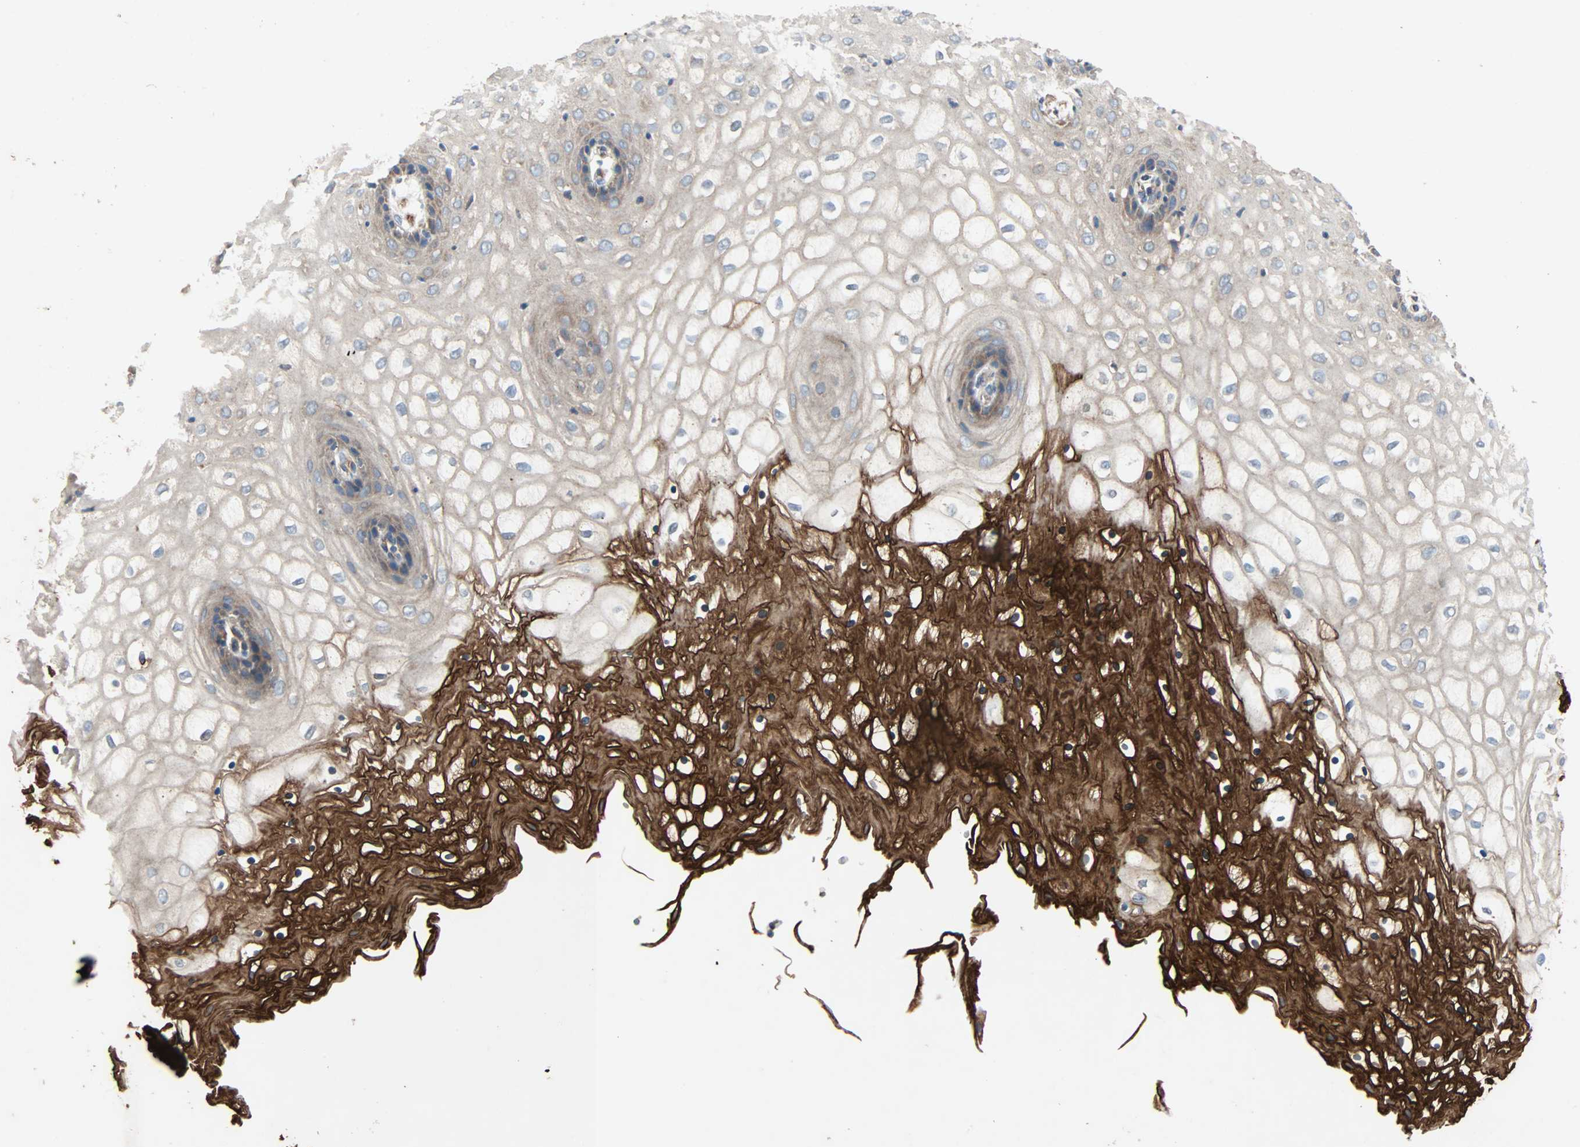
{"staining": {"intensity": "strong", "quantity": ">75%", "location": "cytoplasmic/membranous"}, "tissue": "vagina", "cell_type": "Squamous epithelial cells", "image_type": "normal", "snomed": [{"axis": "morphology", "description": "Normal tissue, NOS"}, {"axis": "topography", "description": "Vagina"}], "caption": "The histopathology image demonstrates immunohistochemical staining of benign vagina. There is strong cytoplasmic/membranous positivity is identified in about >75% of squamous epithelial cells.", "gene": "XYLT1", "patient": {"sex": "female", "age": 34}}